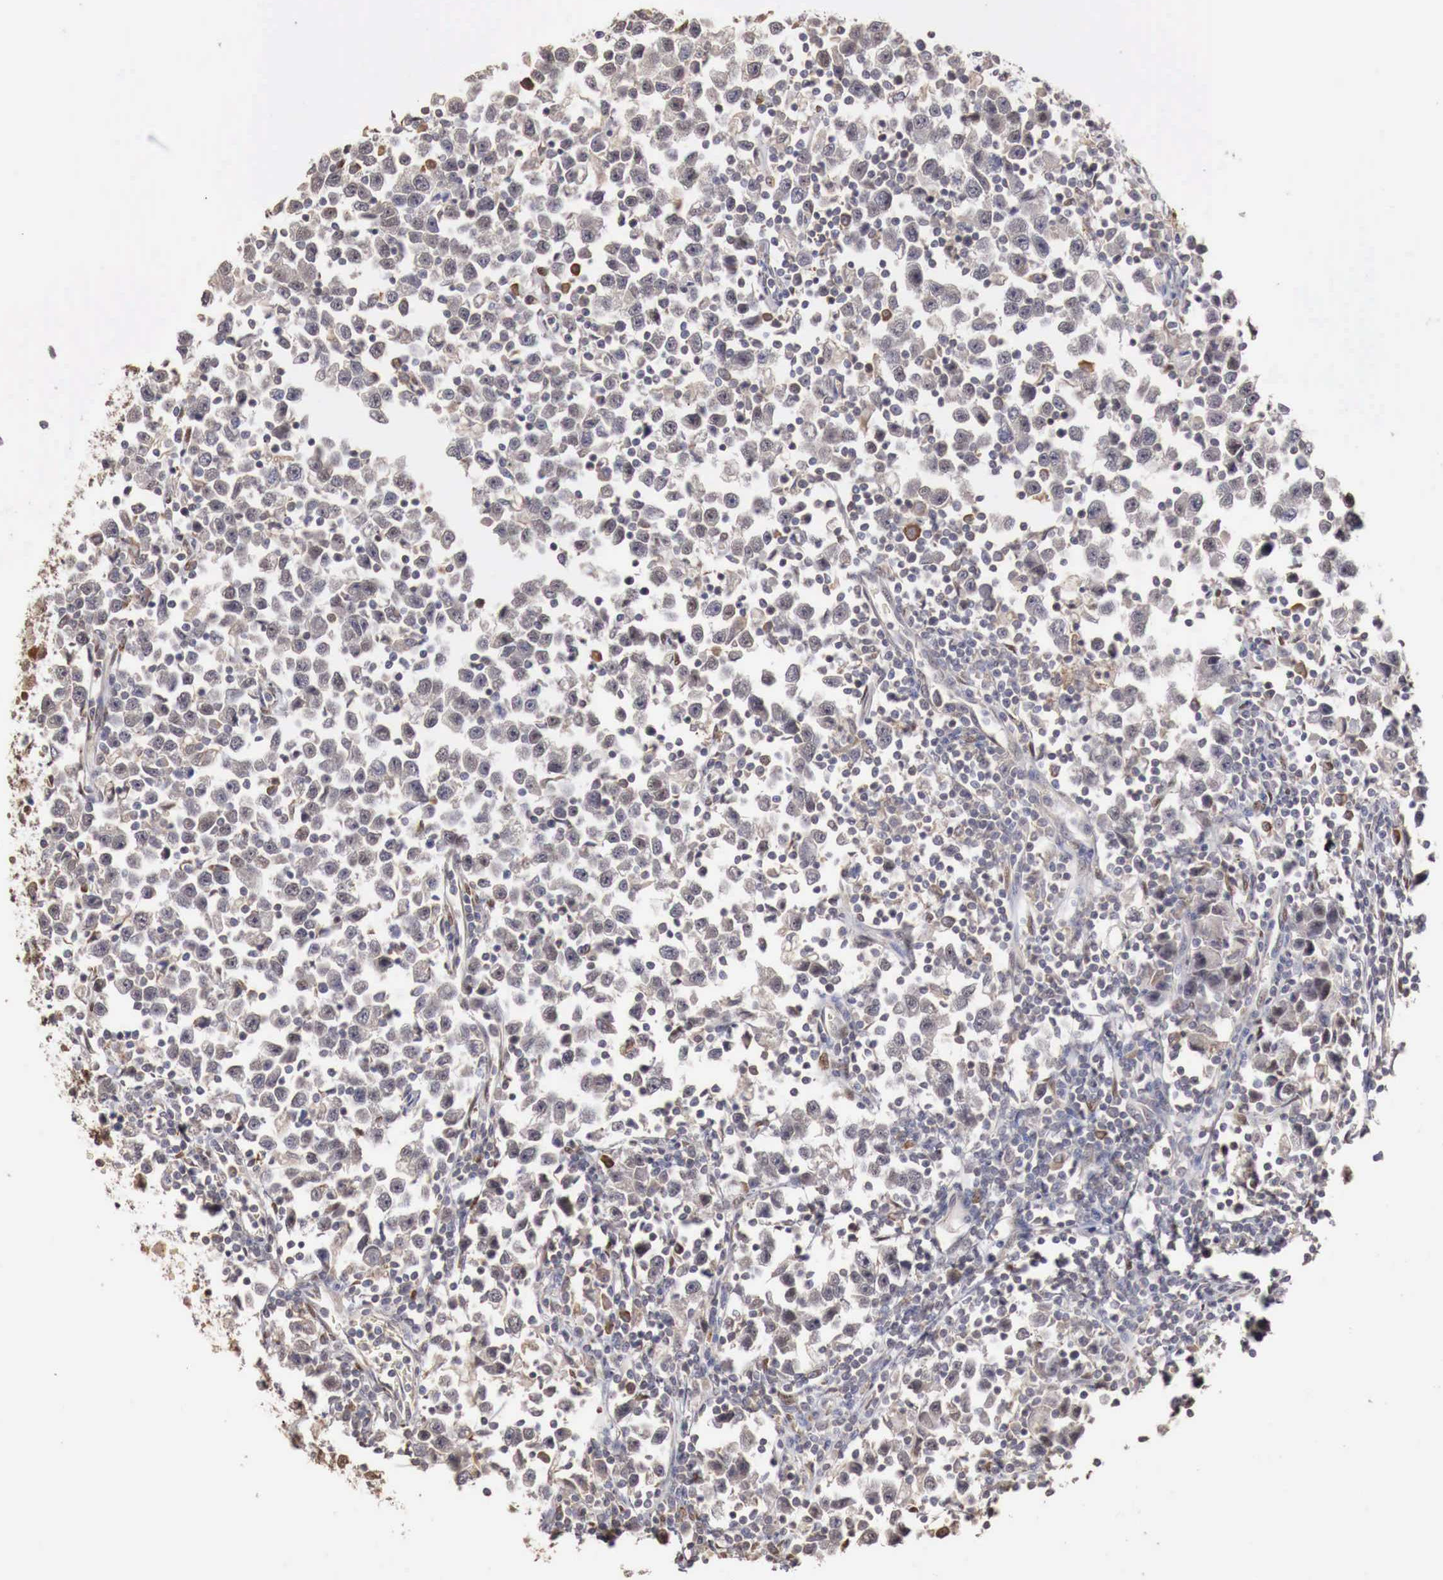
{"staining": {"intensity": "weak", "quantity": "<25%", "location": "nuclear"}, "tissue": "testis cancer", "cell_type": "Tumor cells", "image_type": "cancer", "snomed": [{"axis": "morphology", "description": "Seminoma, NOS"}, {"axis": "topography", "description": "Testis"}], "caption": "Immunohistochemistry photomicrograph of human testis cancer (seminoma) stained for a protein (brown), which demonstrates no staining in tumor cells.", "gene": "KHDRBS2", "patient": {"sex": "male", "age": 43}}